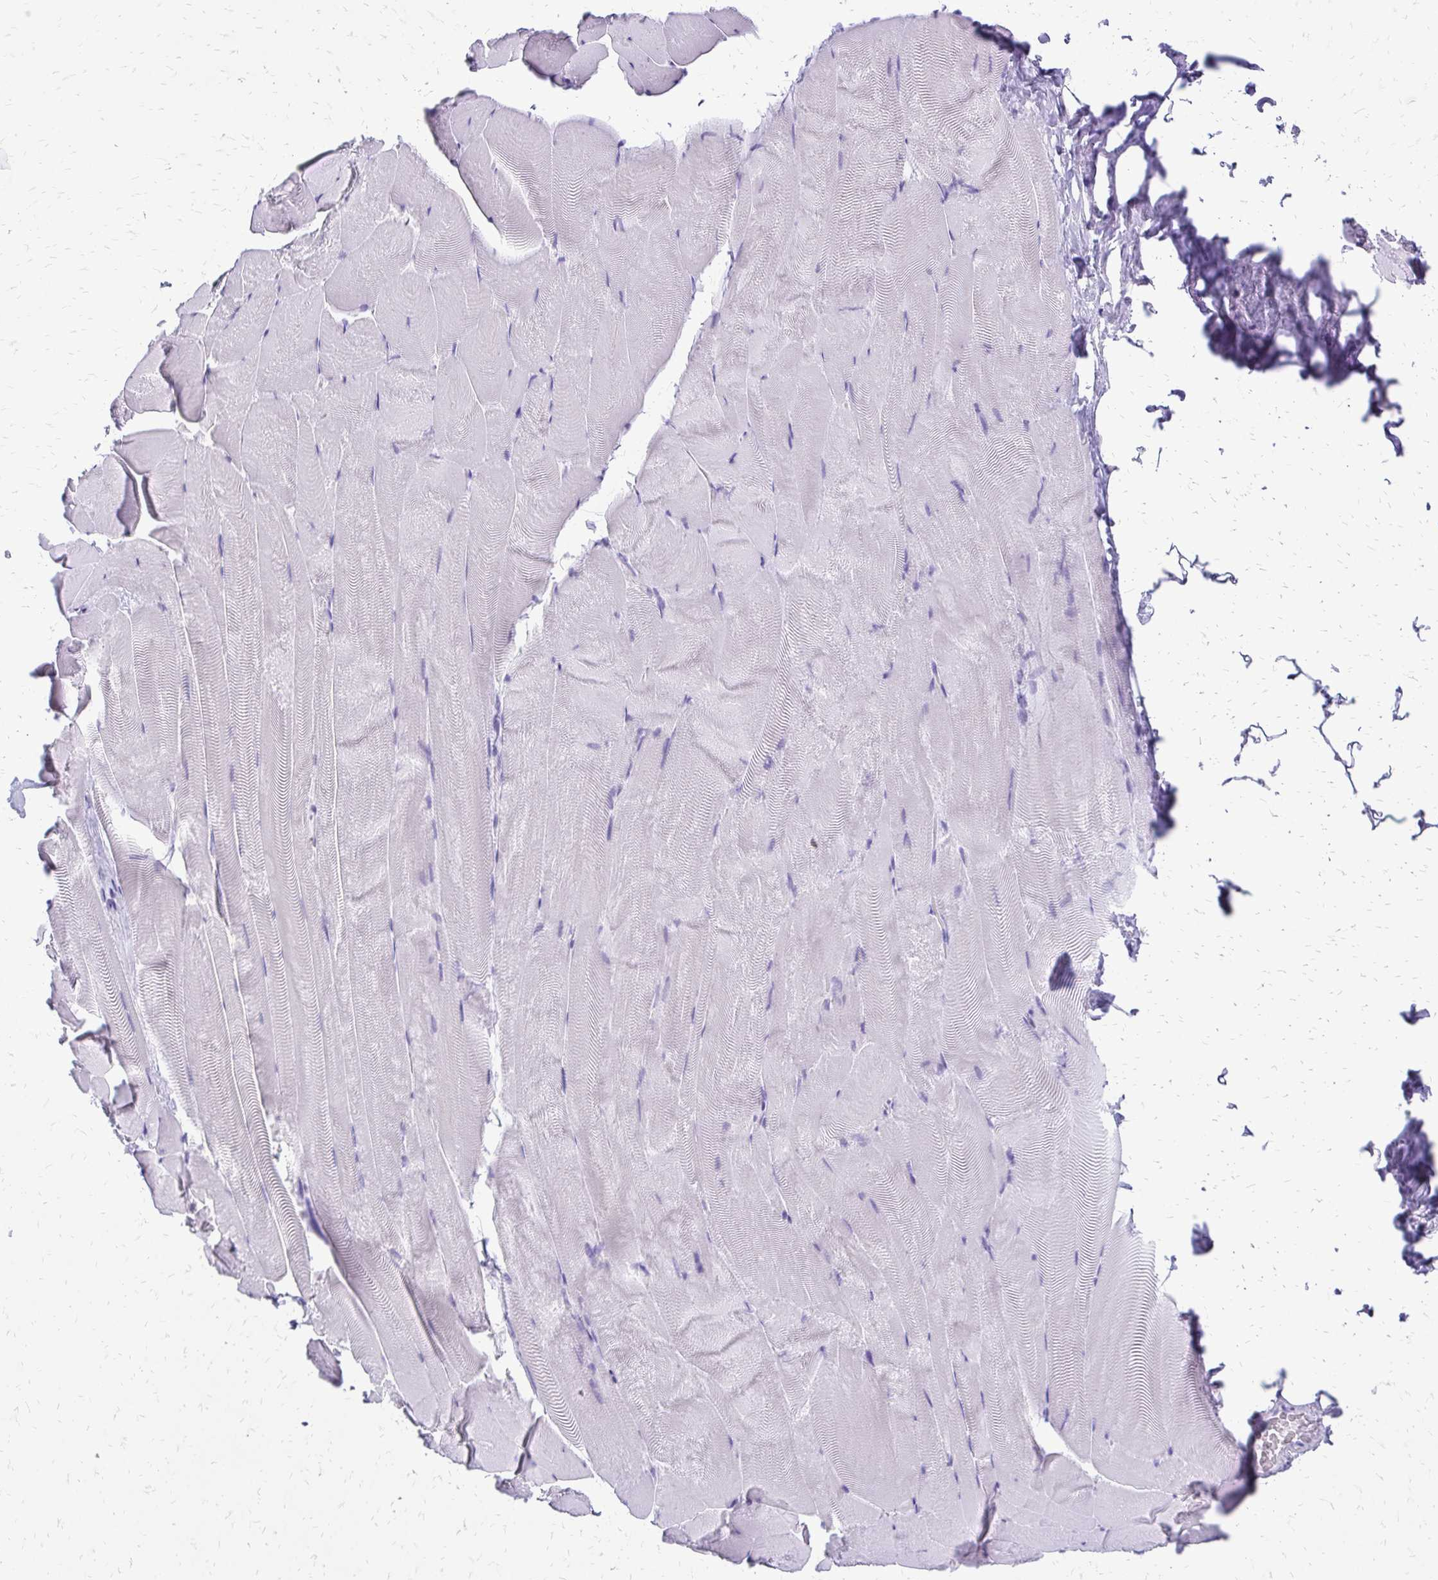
{"staining": {"intensity": "negative", "quantity": "none", "location": "none"}, "tissue": "skeletal muscle", "cell_type": "Myocytes", "image_type": "normal", "snomed": [{"axis": "morphology", "description": "Normal tissue, NOS"}, {"axis": "topography", "description": "Skeletal muscle"}], "caption": "The photomicrograph exhibits no staining of myocytes in normal skeletal muscle. (Stains: DAB (3,3'-diaminobenzidine) immunohistochemistry (IHC) with hematoxylin counter stain, Microscopy: brightfield microscopy at high magnification).", "gene": "SLC32A1", "patient": {"sex": "female", "age": 64}}